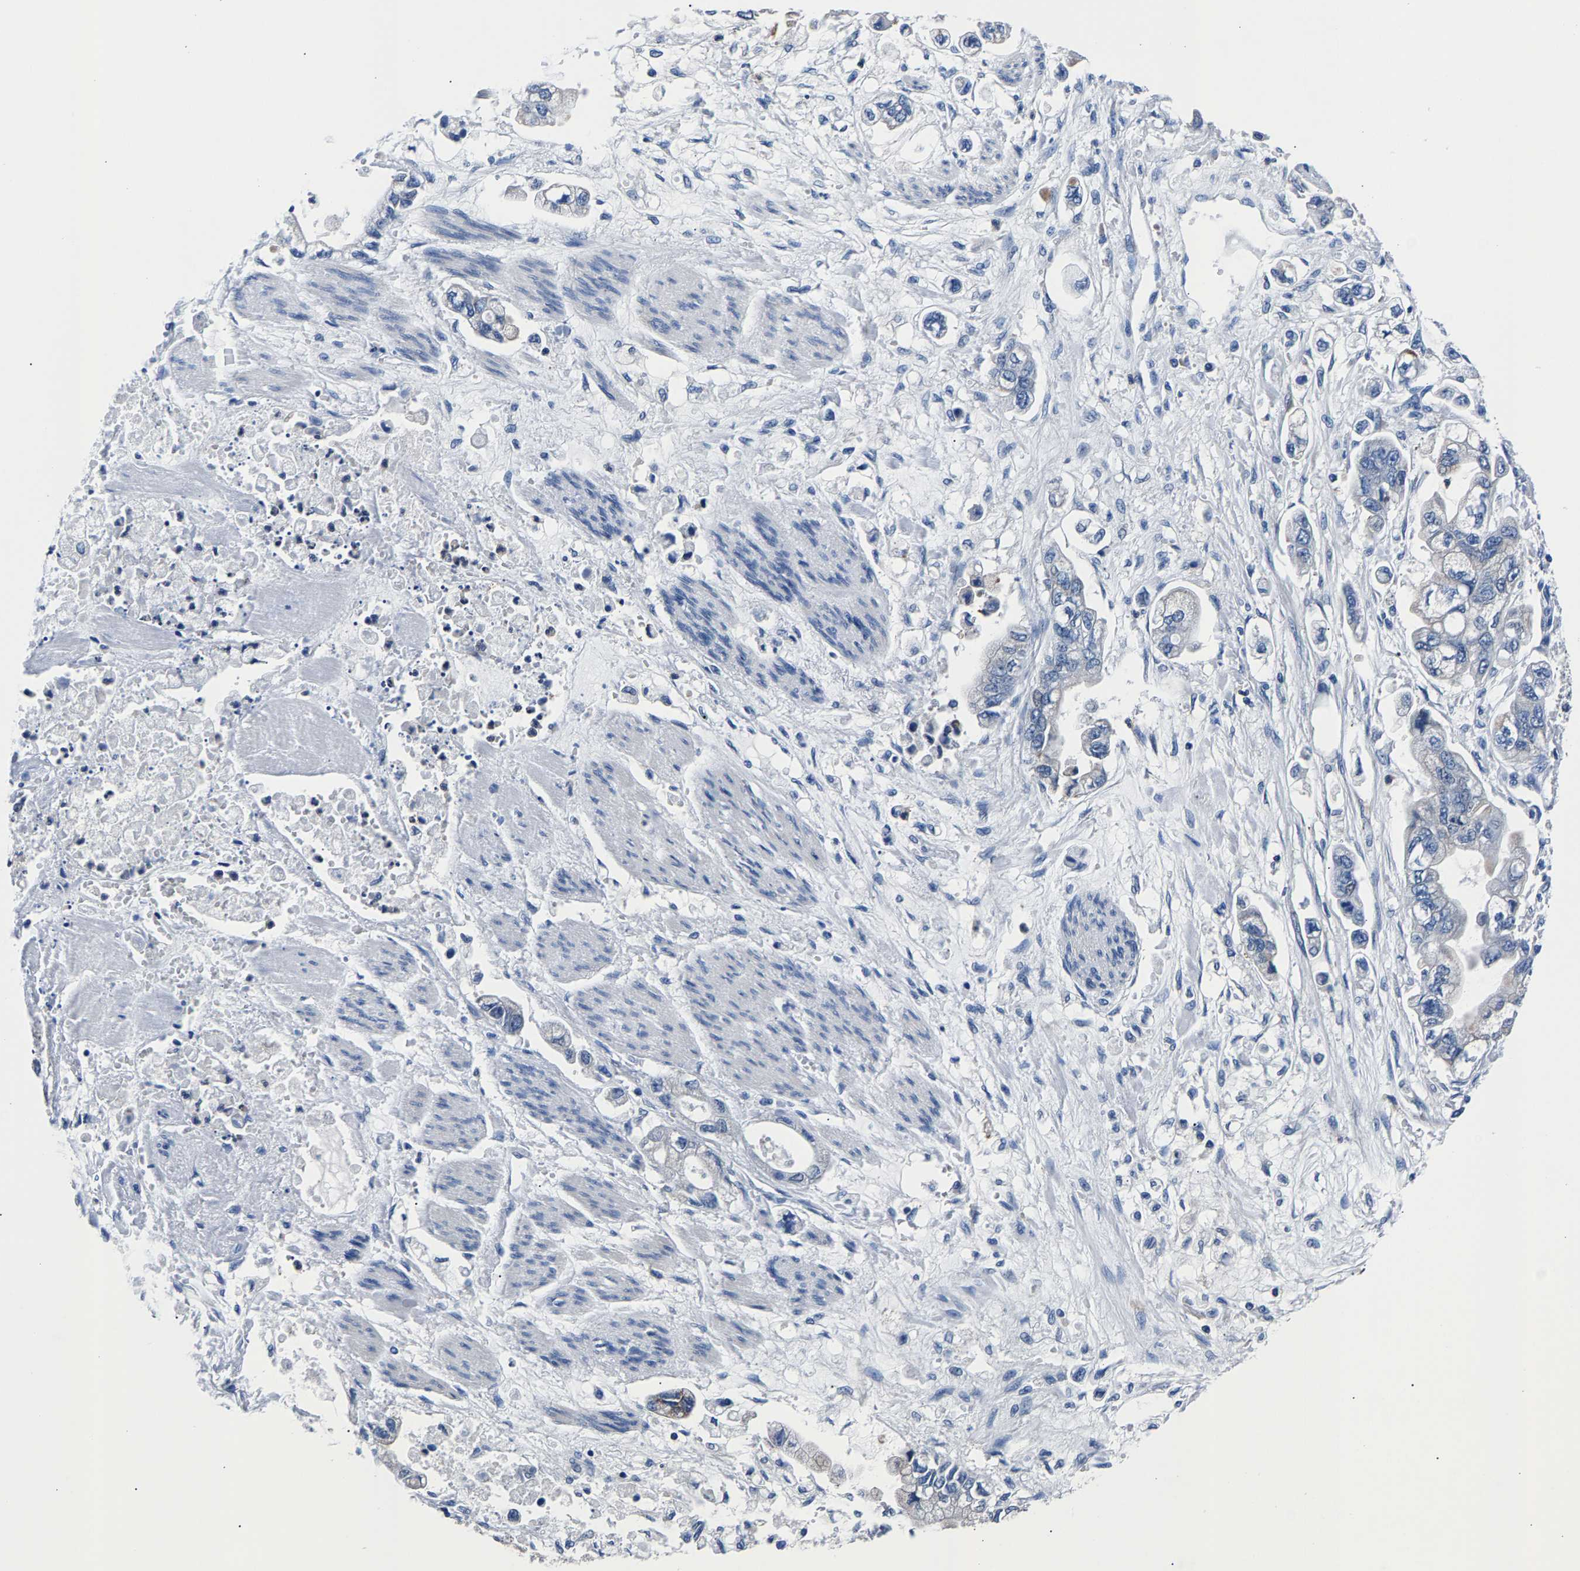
{"staining": {"intensity": "negative", "quantity": "none", "location": "none"}, "tissue": "stomach cancer", "cell_type": "Tumor cells", "image_type": "cancer", "snomed": [{"axis": "morphology", "description": "Normal tissue, NOS"}, {"axis": "morphology", "description": "Adenocarcinoma, NOS"}, {"axis": "topography", "description": "Stomach"}], "caption": "This is an IHC micrograph of stomach cancer (adenocarcinoma). There is no expression in tumor cells.", "gene": "PHF24", "patient": {"sex": "male", "age": 62}}